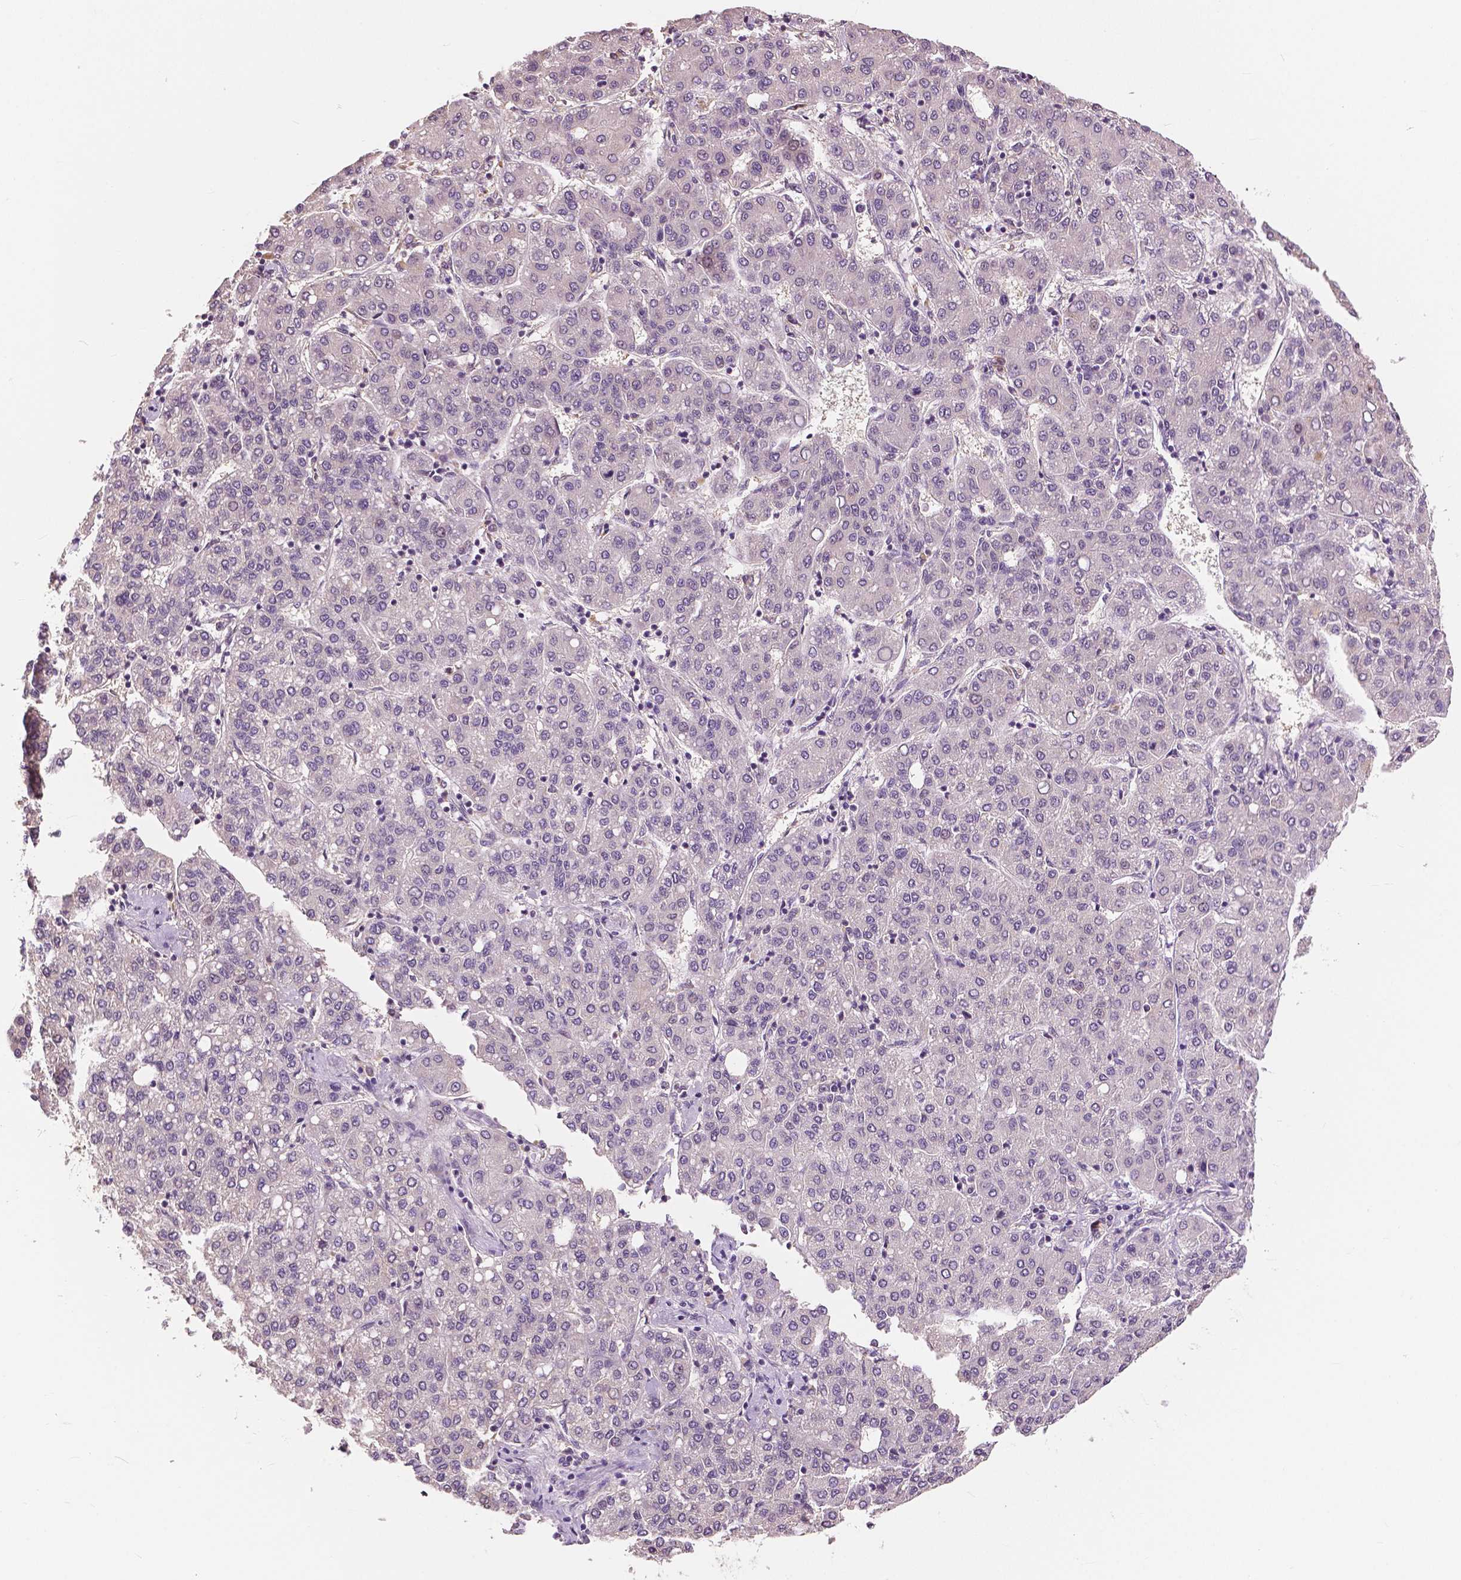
{"staining": {"intensity": "negative", "quantity": "none", "location": "none"}, "tissue": "liver cancer", "cell_type": "Tumor cells", "image_type": "cancer", "snomed": [{"axis": "morphology", "description": "Carcinoma, Hepatocellular, NOS"}, {"axis": "topography", "description": "Liver"}], "caption": "Protein analysis of liver cancer displays no significant positivity in tumor cells. The staining was performed using DAB (3,3'-diaminobenzidine) to visualize the protein expression in brown, while the nuclei were stained in blue with hematoxylin (Magnification: 20x).", "gene": "MAP1LC3B", "patient": {"sex": "male", "age": 65}}